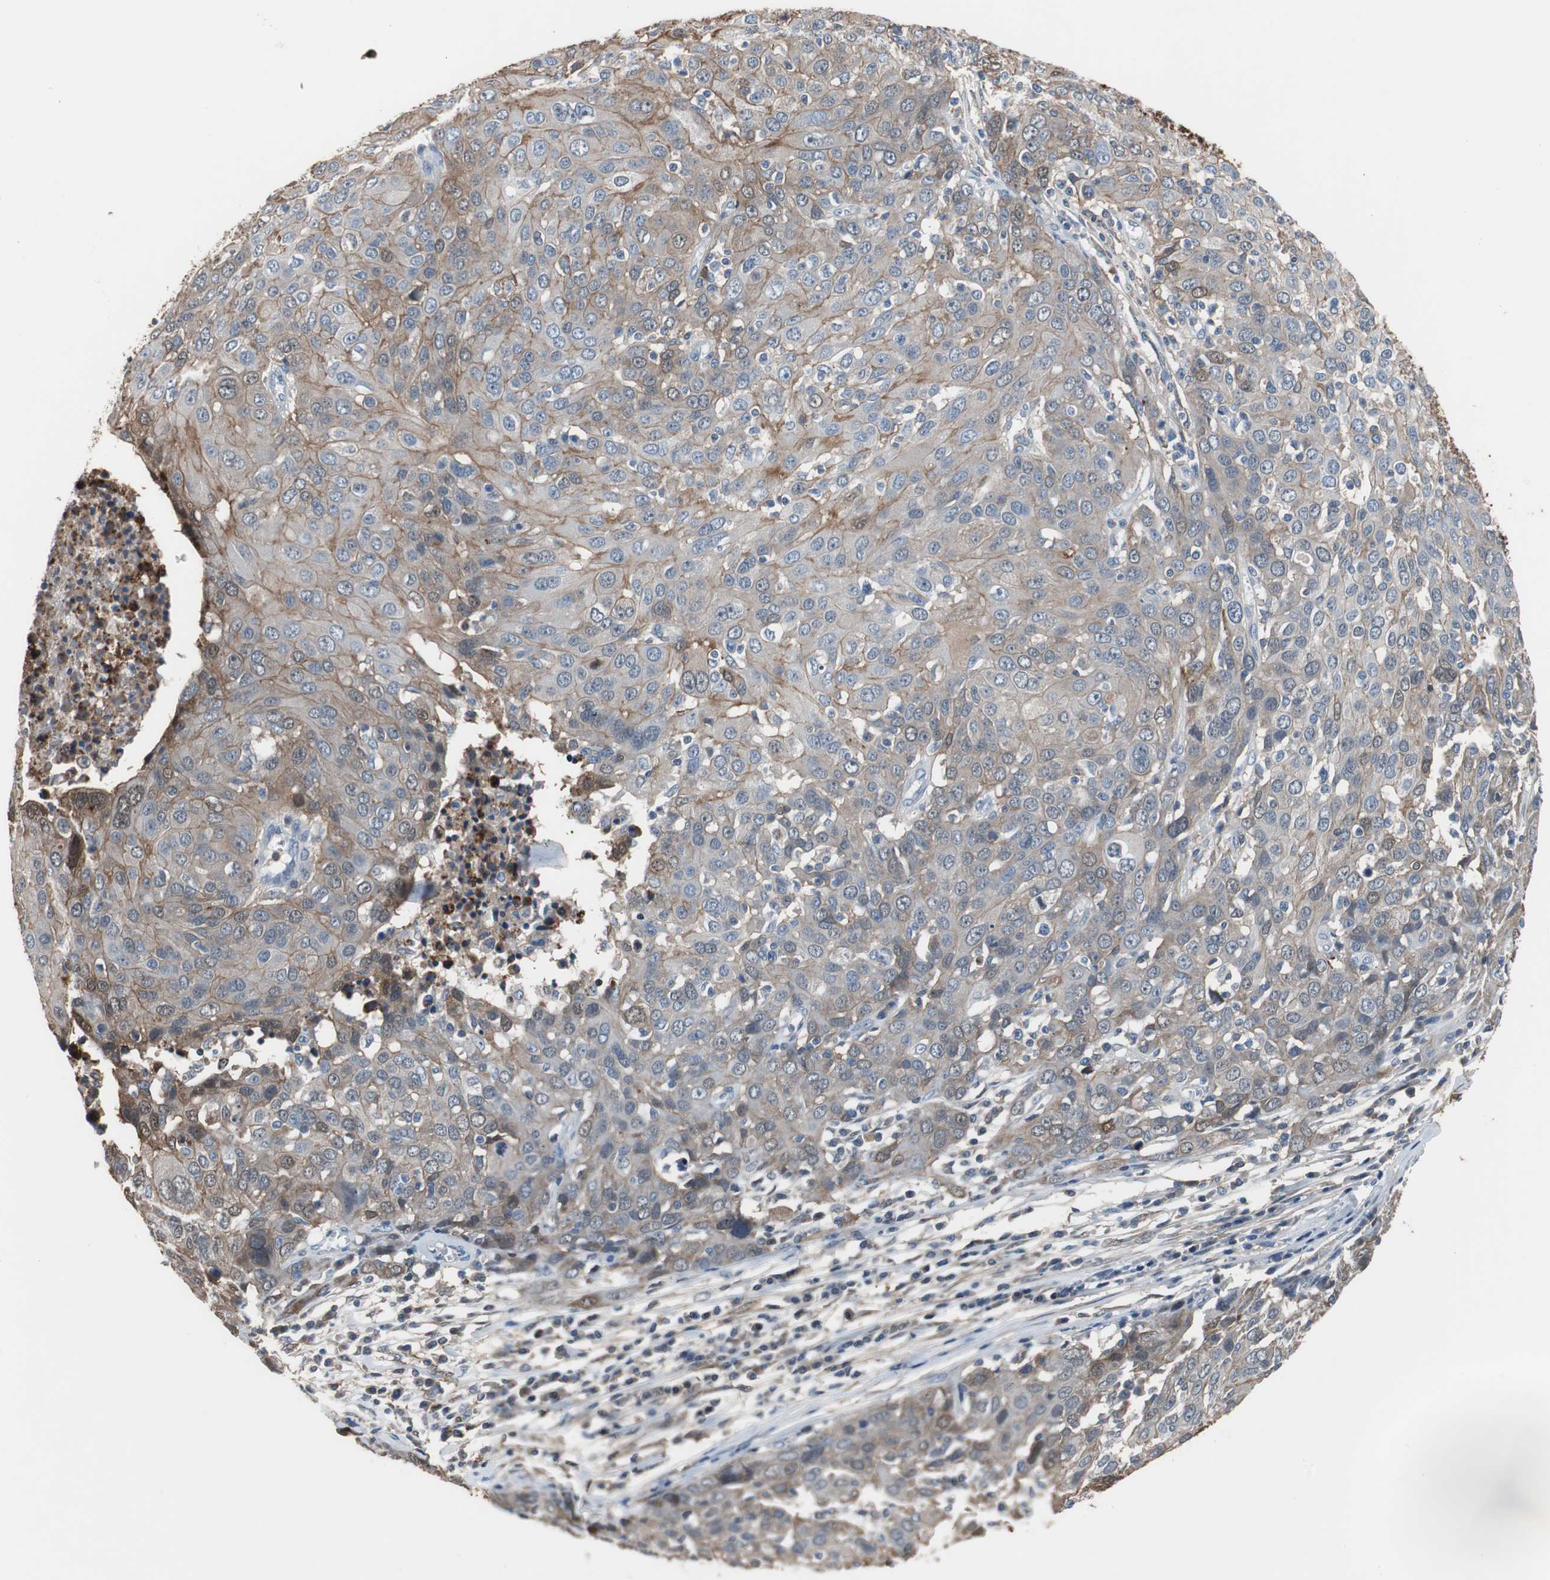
{"staining": {"intensity": "weak", "quantity": ">75%", "location": "cytoplasmic/membranous,nuclear"}, "tissue": "ovarian cancer", "cell_type": "Tumor cells", "image_type": "cancer", "snomed": [{"axis": "morphology", "description": "Carcinoma, endometroid"}, {"axis": "topography", "description": "Ovary"}], "caption": "Immunohistochemistry (IHC) image of human ovarian cancer stained for a protein (brown), which displays low levels of weak cytoplasmic/membranous and nuclear expression in approximately >75% of tumor cells.", "gene": "ANXA4", "patient": {"sex": "female", "age": 50}}